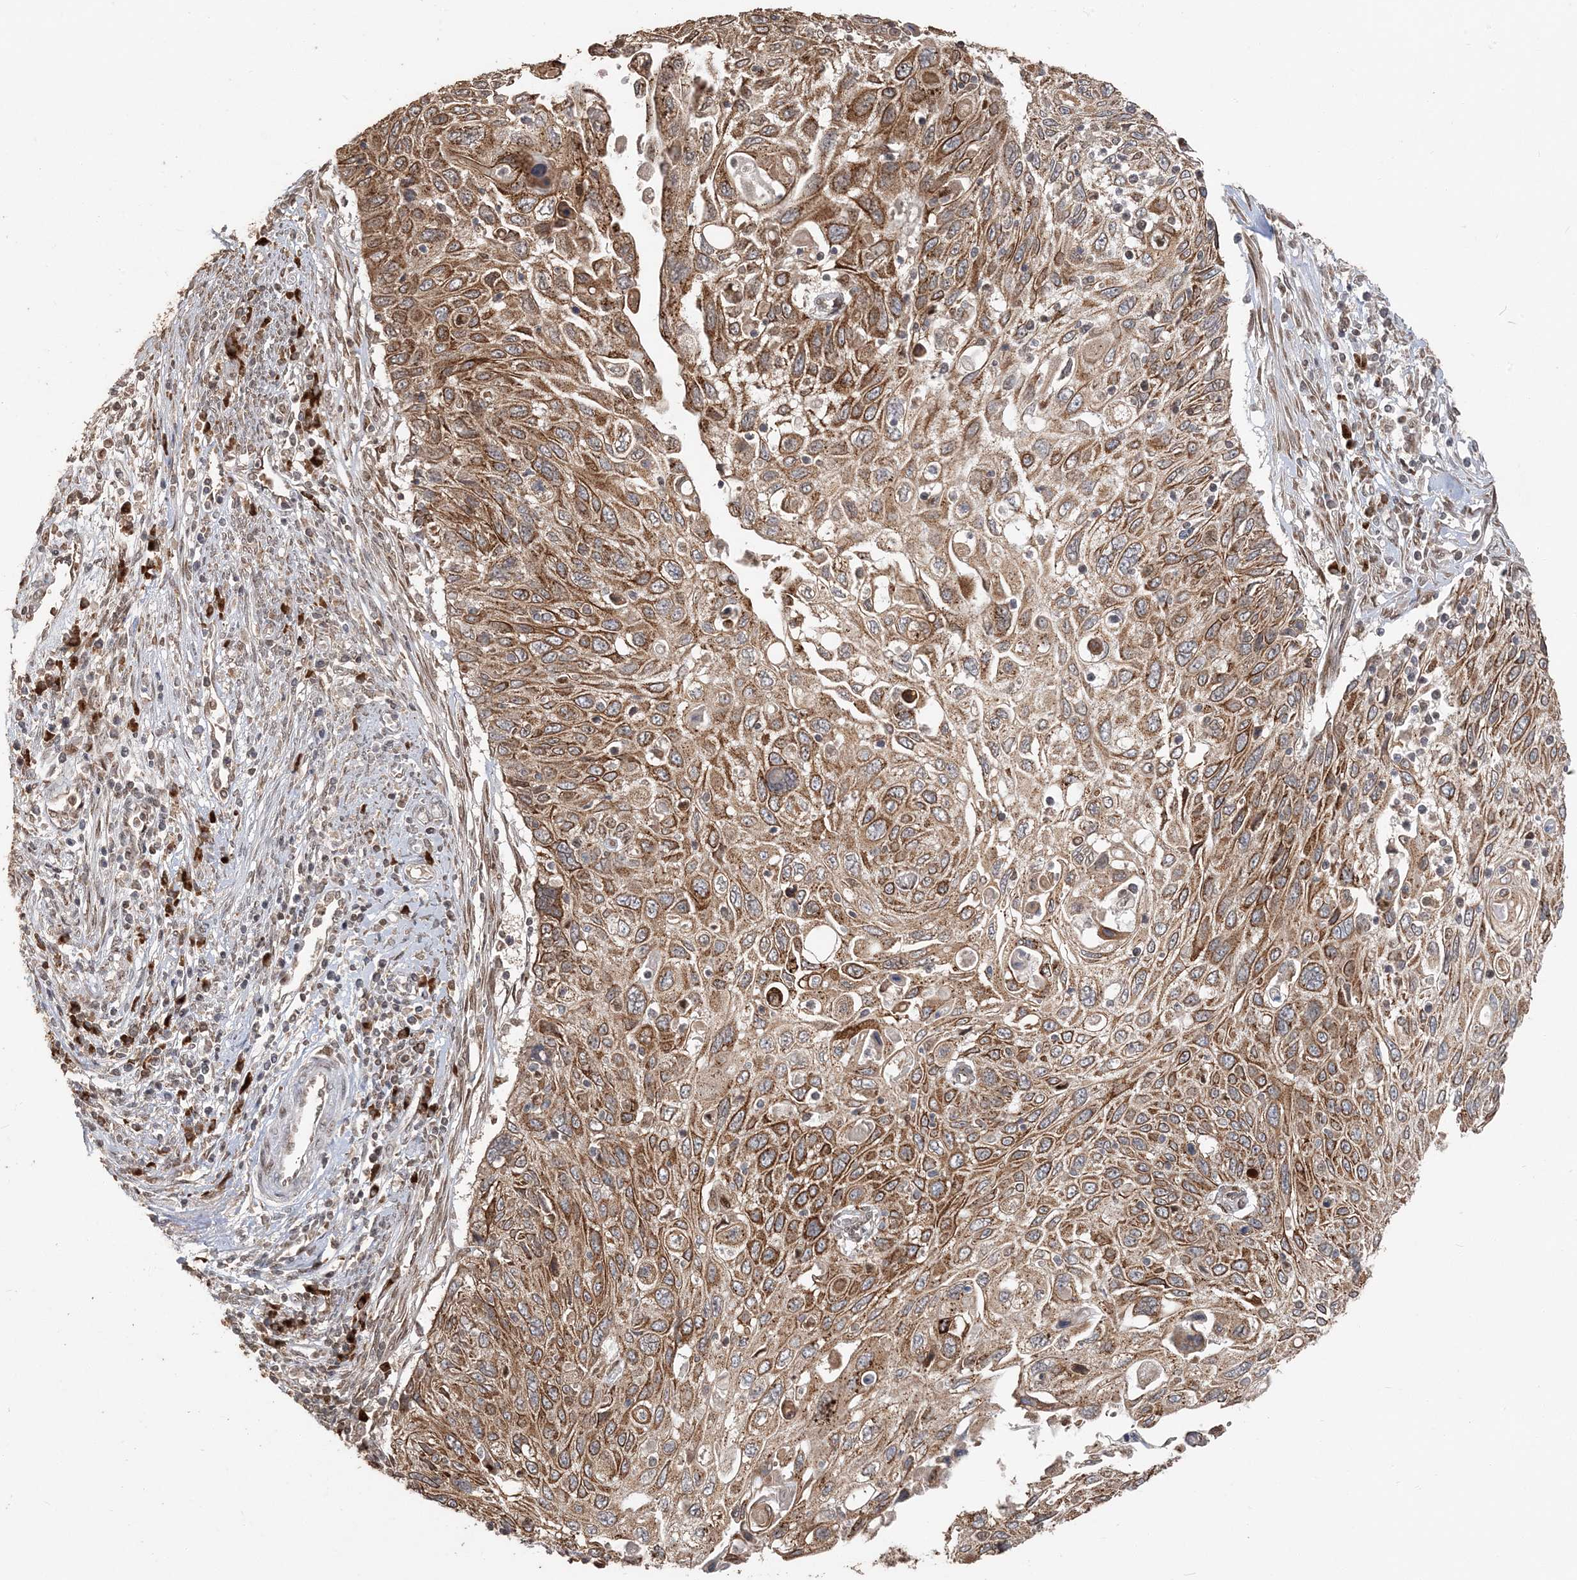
{"staining": {"intensity": "moderate", "quantity": ">75%", "location": "cytoplasmic/membranous"}, "tissue": "cervical cancer", "cell_type": "Tumor cells", "image_type": "cancer", "snomed": [{"axis": "morphology", "description": "Squamous cell carcinoma, NOS"}, {"axis": "topography", "description": "Cervix"}], "caption": "A high-resolution micrograph shows immunohistochemistry staining of cervical cancer, which reveals moderate cytoplasmic/membranous staining in approximately >75% of tumor cells.", "gene": "RER1", "patient": {"sex": "female", "age": 70}}